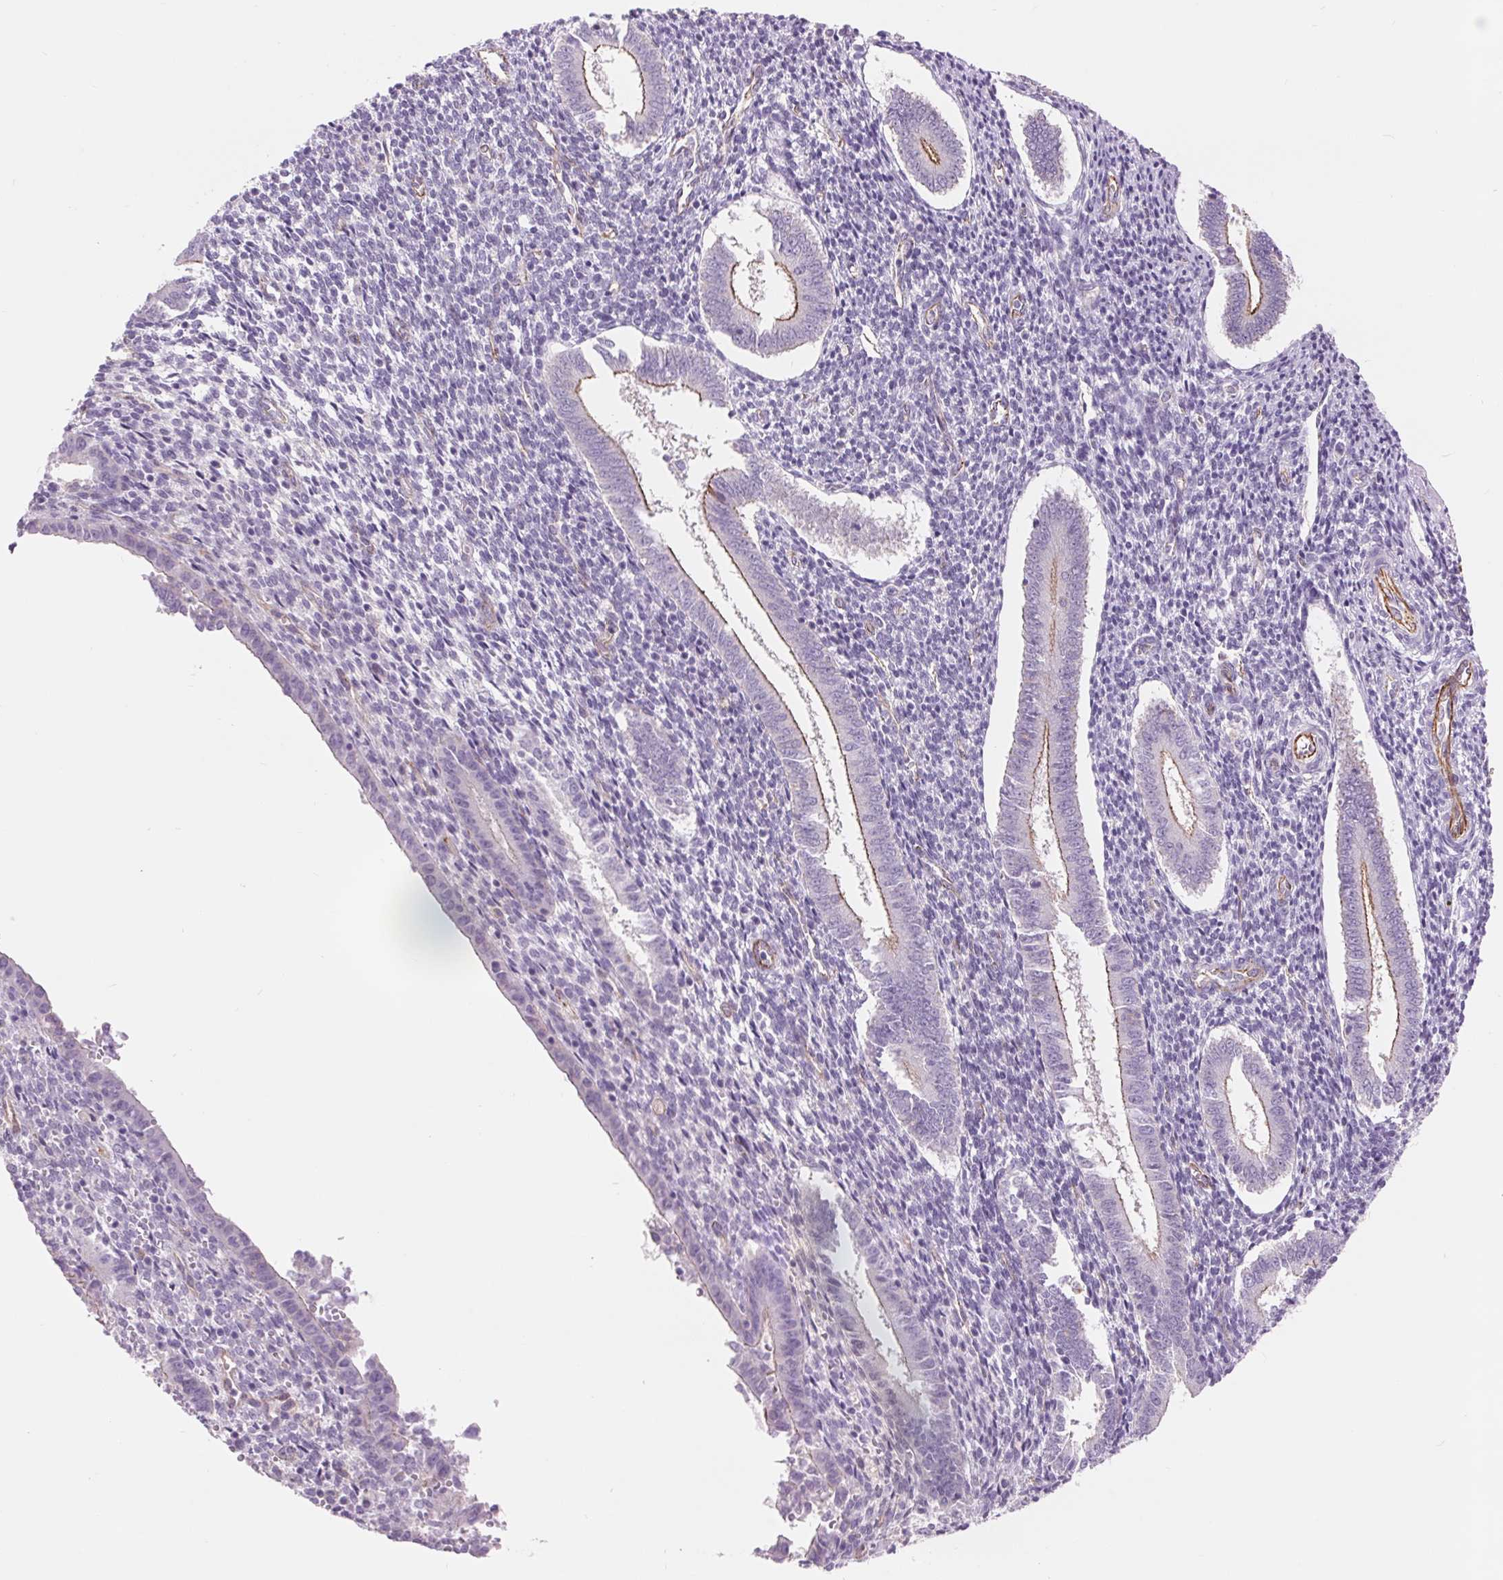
{"staining": {"intensity": "negative", "quantity": "none", "location": "none"}, "tissue": "endometrium", "cell_type": "Cells in endometrial stroma", "image_type": "normal", "snomed": [{"axis": "morphology", "description": "Normal tissue, NOS"}, {"axis": "topography", "description": "Endometrium"}], "caption": "A micrograph of endometrium stained for a protein displays no brown staining in cells in endometrial stroma. (Stains: DAB IHC with hematoxylin counter stain, Microscopy: brightfield microscopy at high magnification).", "gene": "DIXDC1", "patient": {"sex": "female", "age": 25}}